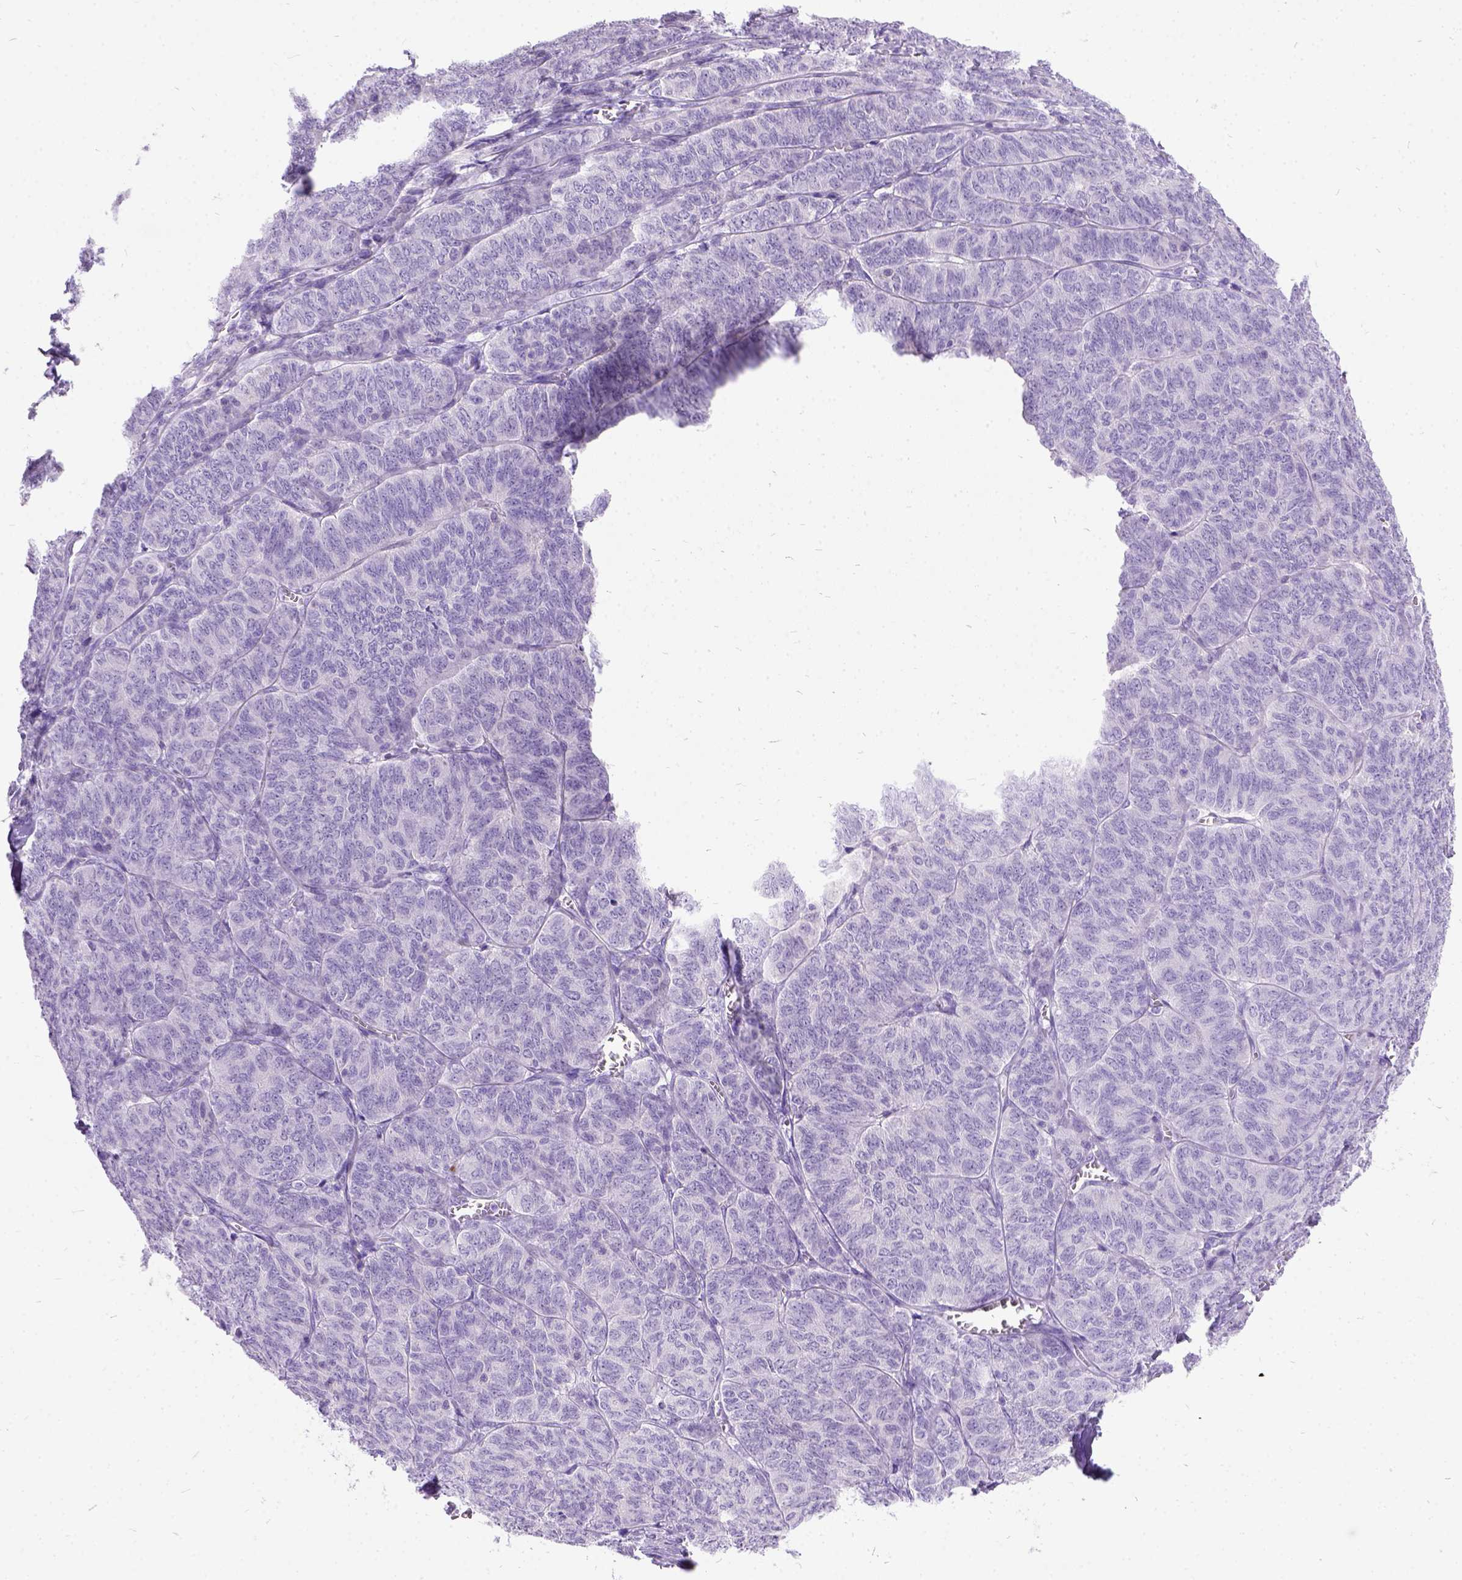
{"staining": {"intensity": "negative", "quantity": "none", "location": "none"}, "tissue": "ovarian cancer", "cell_type": "Tumor cells", "image_type": "cancer", "snomed": [{"axis": "morphology", "description": "Carcinoma, endometroid"}, {"axis": "topography", "description": "Ovary"}], "caption": "Endometroid carcinoma (ovarian) was stained to show a protein in brown. There is no significant expression in tumor cells.", "gene": "PRG2", "patient": {"sex": "female", "age": 80}}